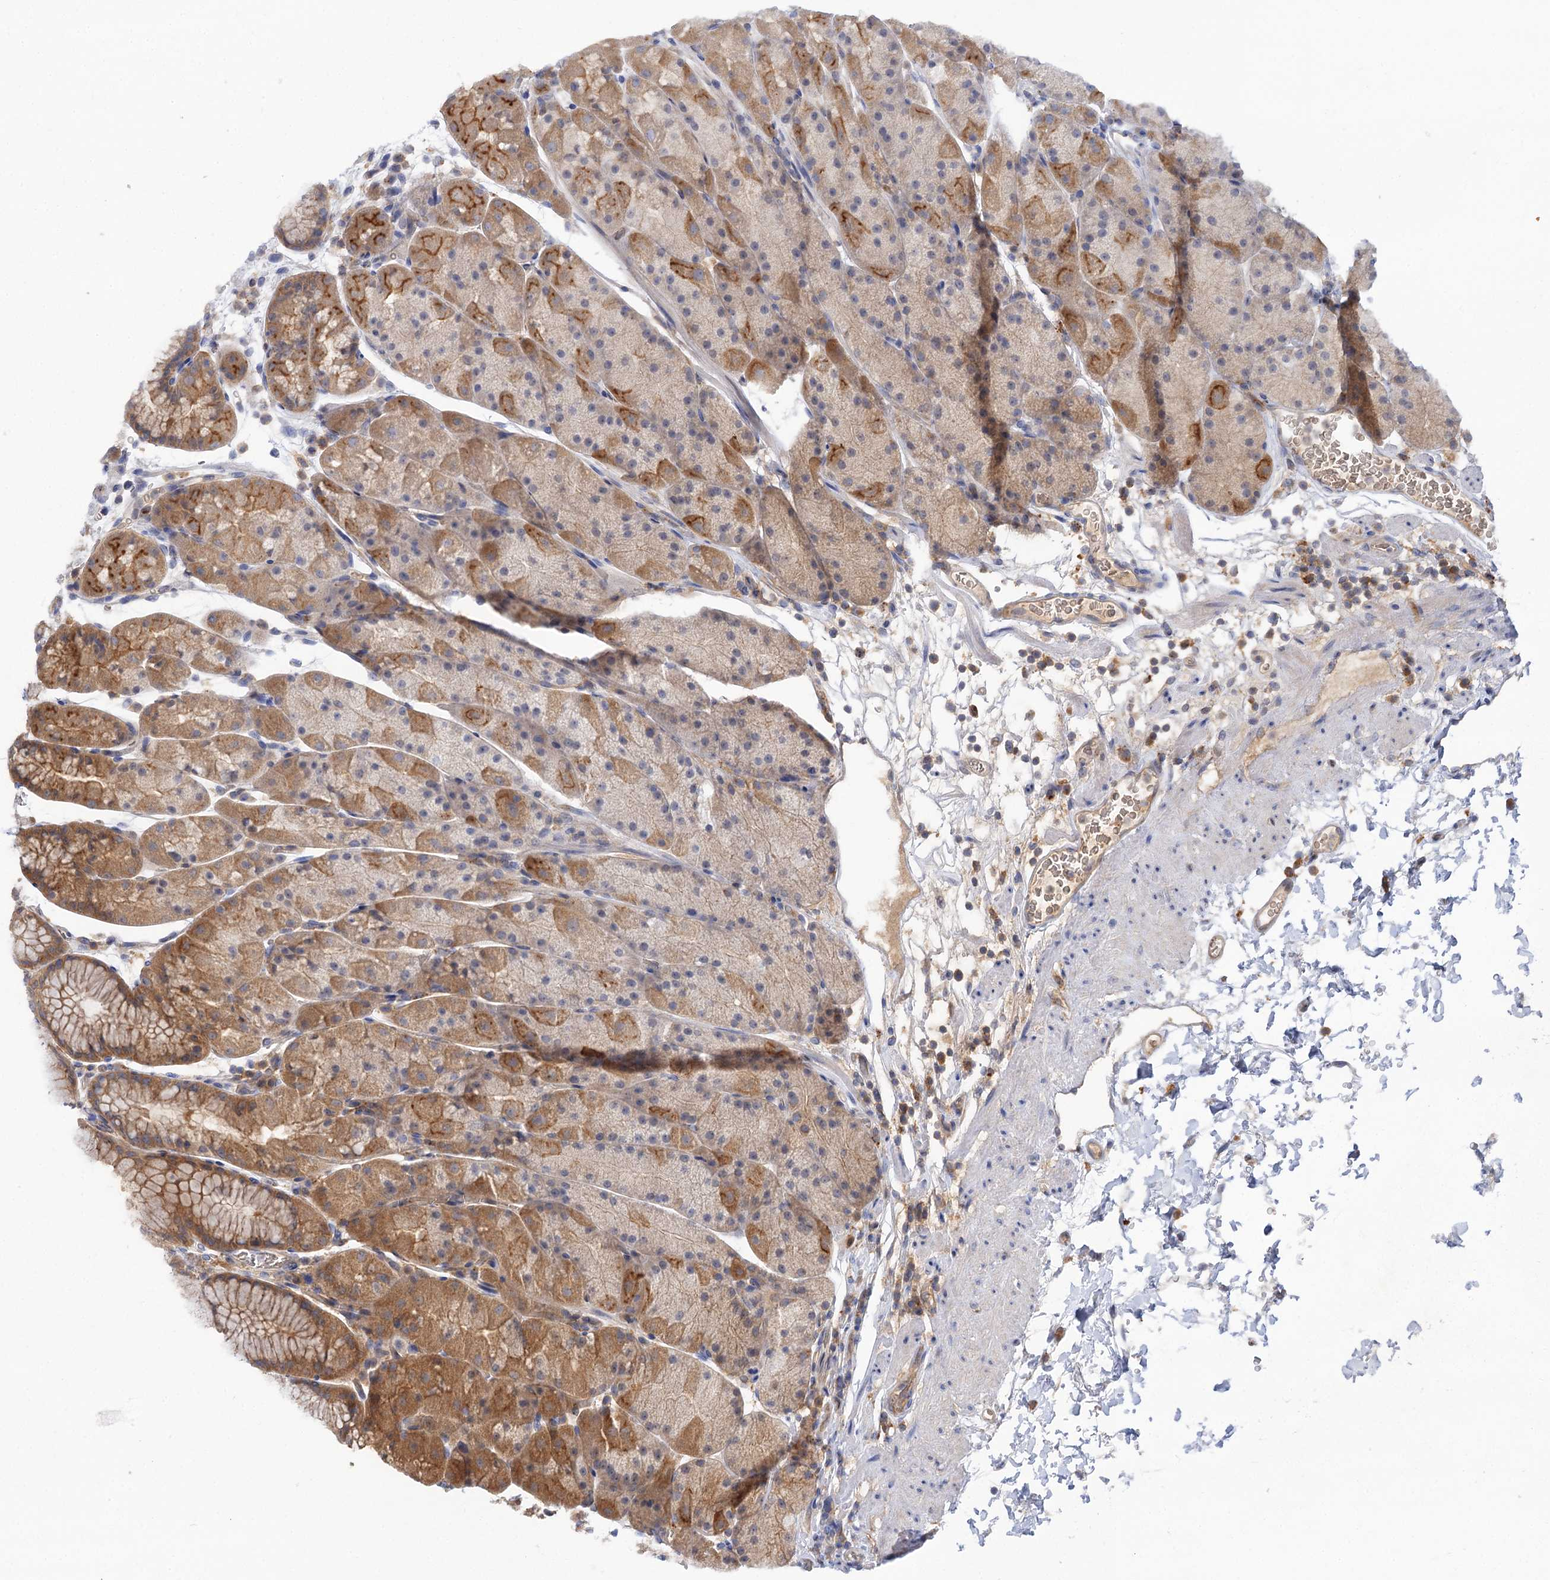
{"staining": {"intensity": "moderate", "quantity": ">75%", "location": "cytoplasmic/membranous"}, "tissue": "stomach", "cell_type": "Glandular cells", "image_type": "normal", "snomed": [{"axis": "morphology", "description": "Normal tissue, NOS"}, {"axis": "topography", "description": "Stomach, upper"}, {"axis": "topography", "description": "Stomach, lower"}], "caption": "Immunohistochemistry (DAB (3,3'-diaminobenzidine)) staining of benign stomach demonstrates moderate cytoplasmic/membranous protein expression in about >75% of glandular cells. (Stains: DAB in brown, nuclei in blue, Microscopy: brightfield microscopy at high magnification).", "gene": "PATL1", "patient": {"sex": "male", "age": 67}}